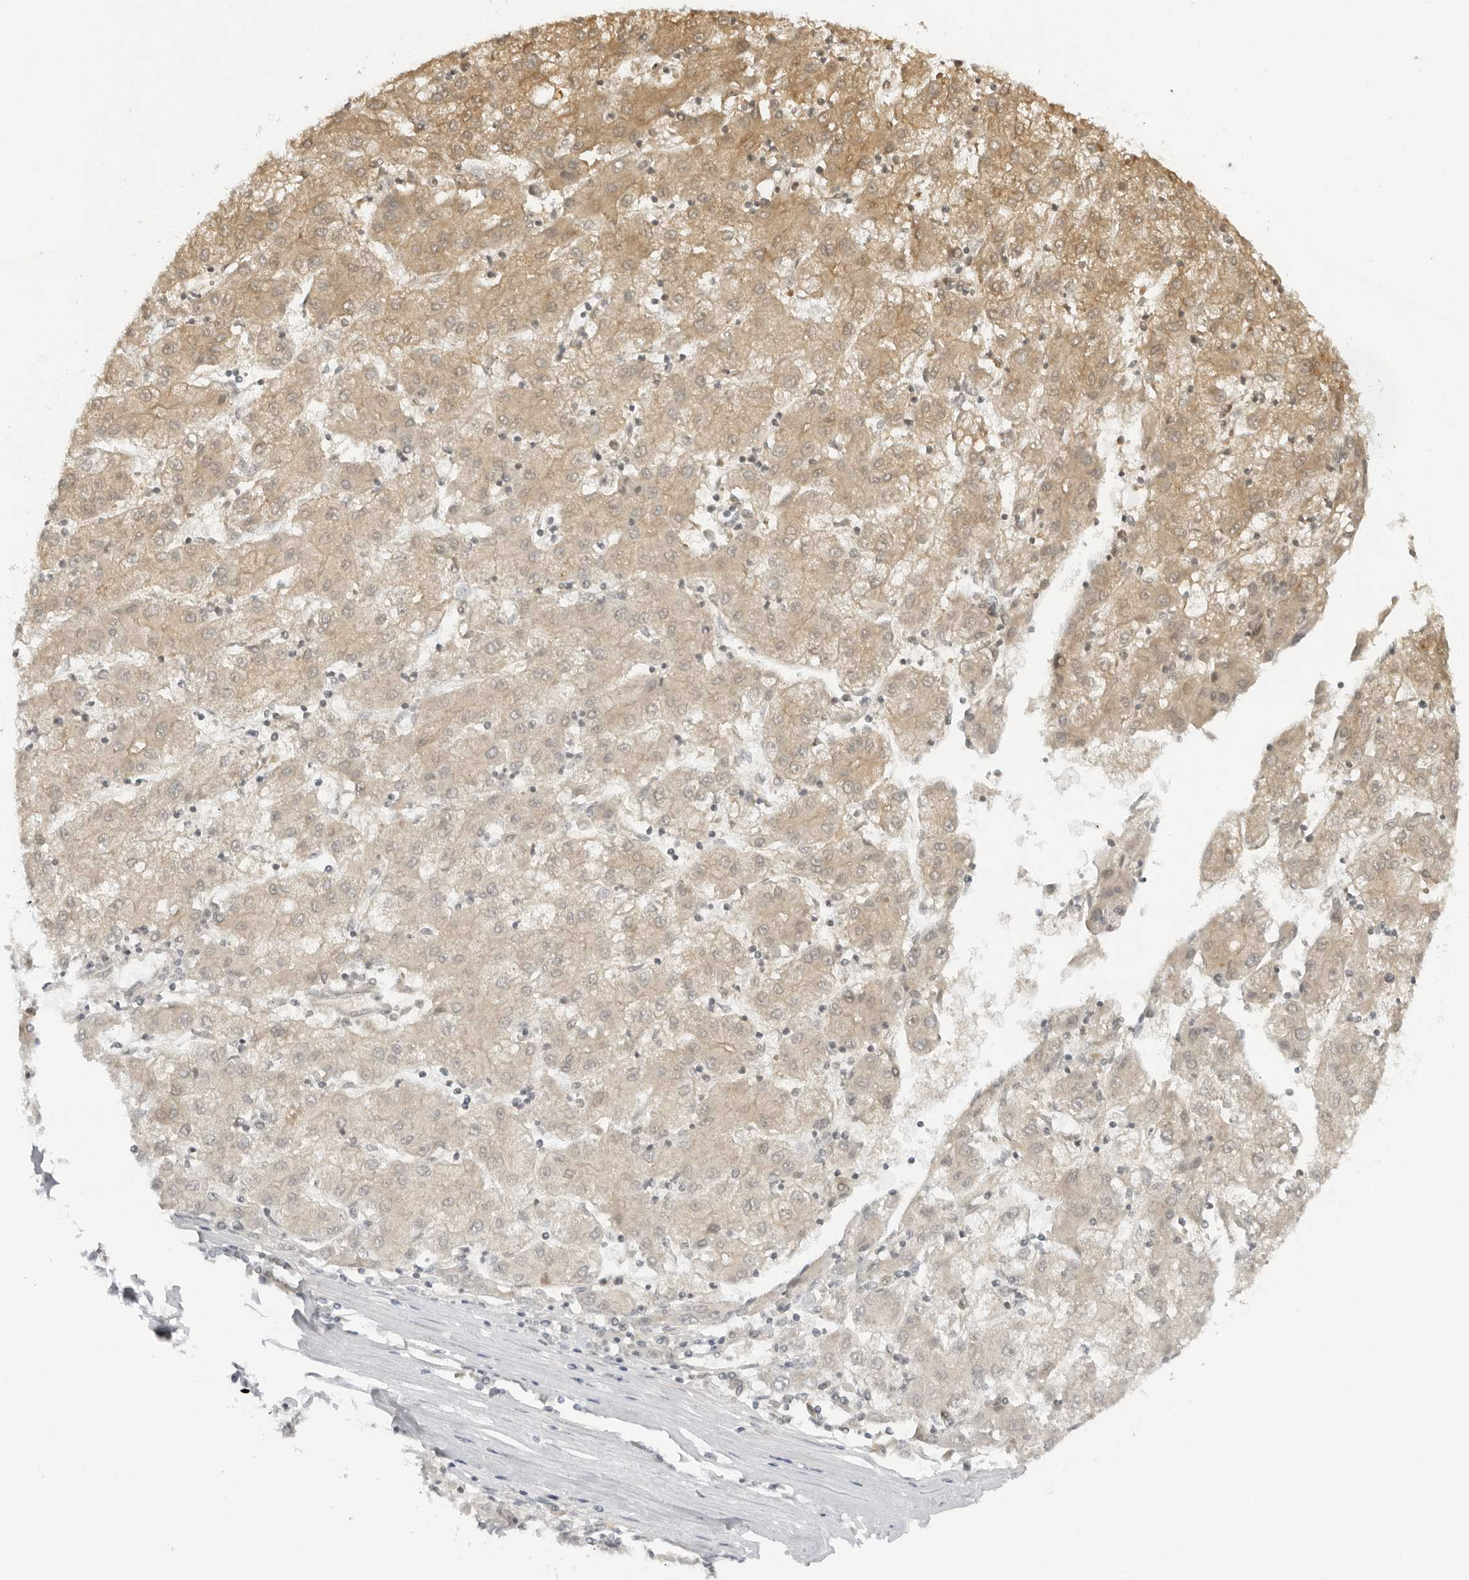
{"staining": {"intensity": "moderate", "quantity": "<25%", "location": "cytoplasmic/membranous"}, "tissue": "liver cancer", "cell_type": "Tumor cells", "image_type": "cancer", "snomed": [{"axis": "morphology", "description": "Carcinoma, Hepatocellular, NOS"}, {"axis": "topography", "description": "Liver"}], "caption": "Immunohistochemistry of human liver hepatocellular carcinoma reveals low levels of moderate cytoplasmic/membranous positivity in approximately <25% of tumor cells.", "gene": "PRRC2C", "patient": {"sex": "male", "age": 72}}